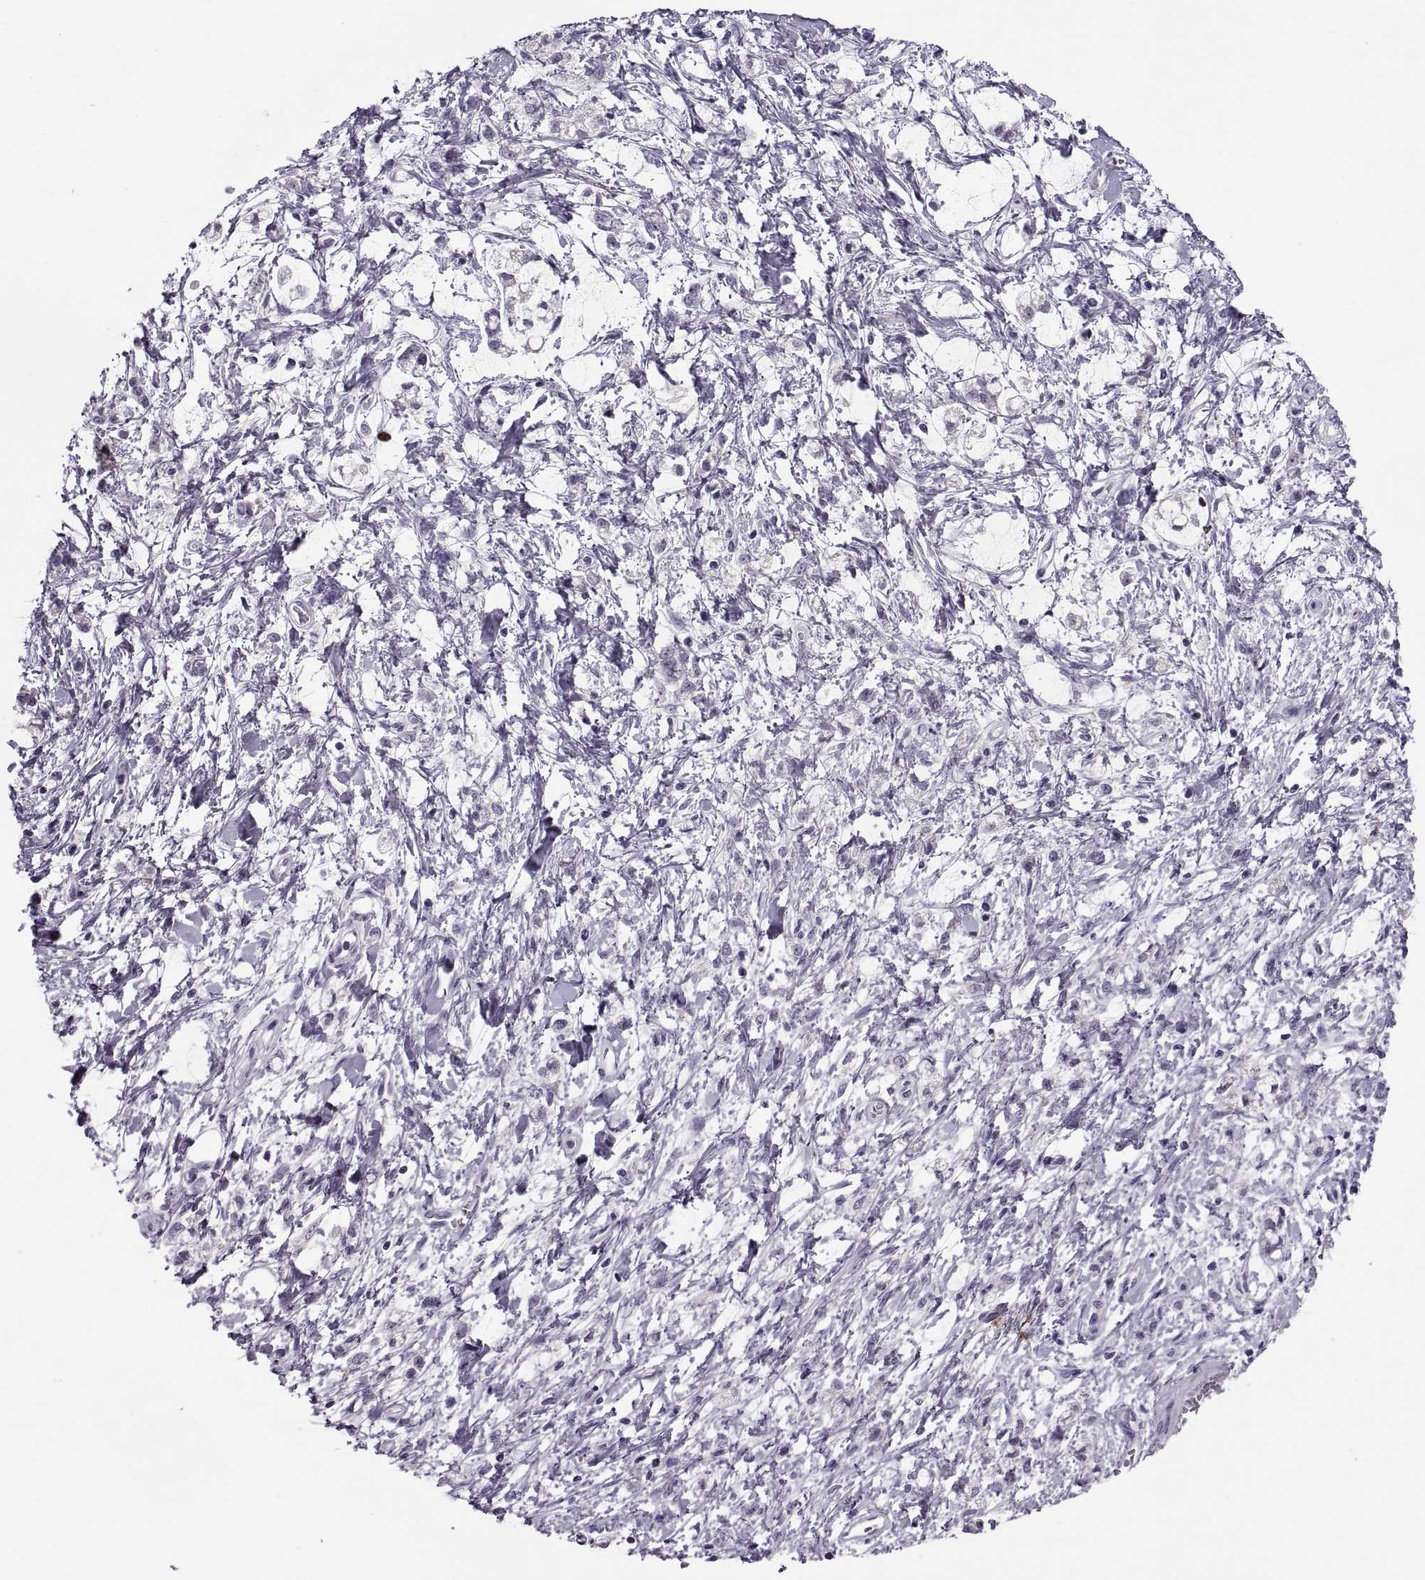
{"staining": {"intensity": "negative", "quantity": "none", "location": "none"}, "tissue": "stomach cancer", "cell_type": "Tumor cells", "image_type": "cancer", "snomed": [{"axis": "morphology", "description": "Adenocarcinoma, NOS"}, {"axis": "topography", "description": "Stomach"}], "caption": "Immunohistochemistry (IHC) histopathology image of human stomach adenocarcinoma stained for a protein (brown), which shows no staining in tumor cells.", "gene": "MAGEB1", "patient": {"sex": "female", "age": 60}}